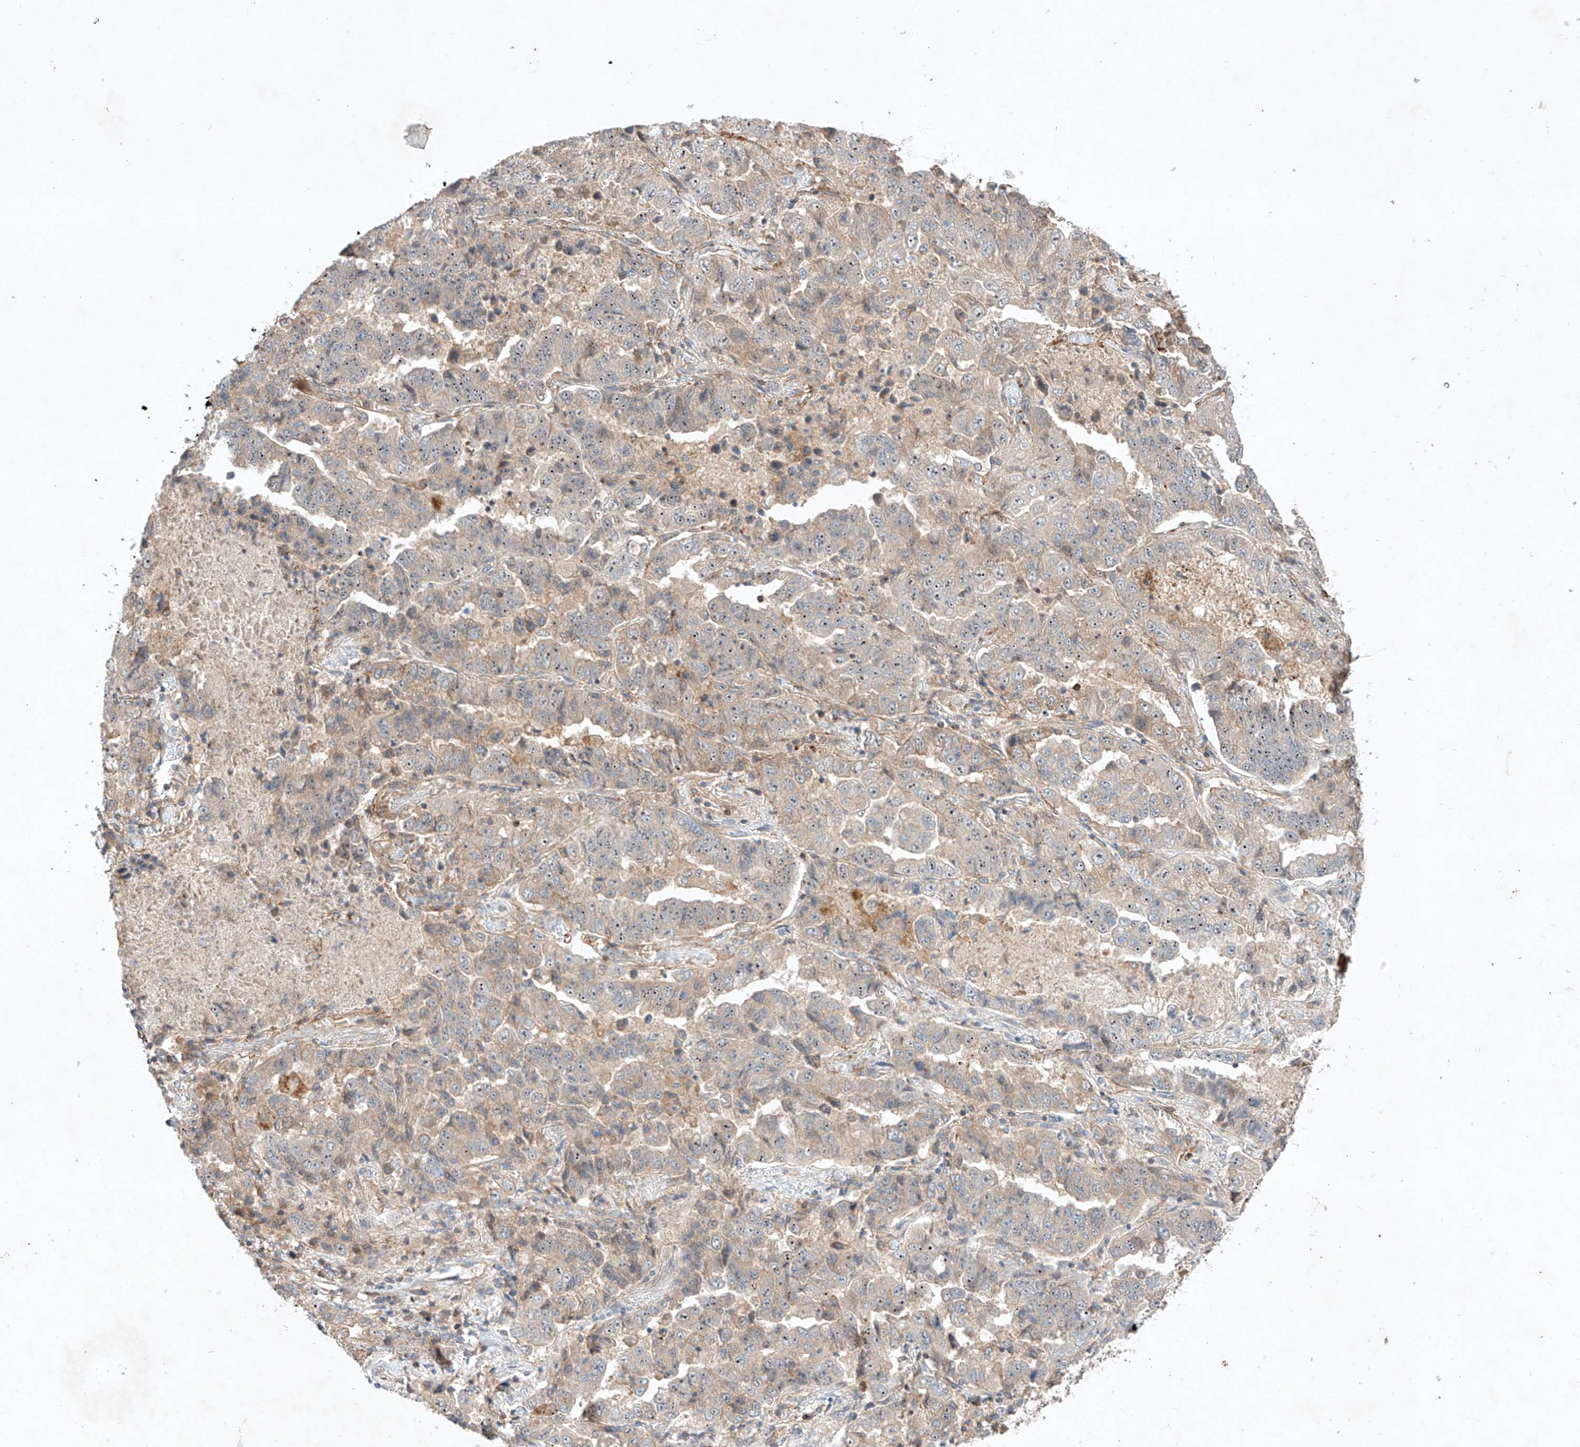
{"staining": {"intensity": "weak", "quantity": "25%-75%", "location": "cytoplasmic/membranous,nuclear"}, "tissue": "lung cancer", "cell_type": "Tumor cells", "image_type": "cancer", "snomed": [{"axis": "morphology", "description": "Adenocarcinoma, NOS"}, {"axis": "topography", "description": "Lung"}], "caption": "Lung cancer stained with a protein marker shows weak staining in tumor cells.", "gene": "ARHGAP33", "patient": {"sex": "female", "age": 51}}